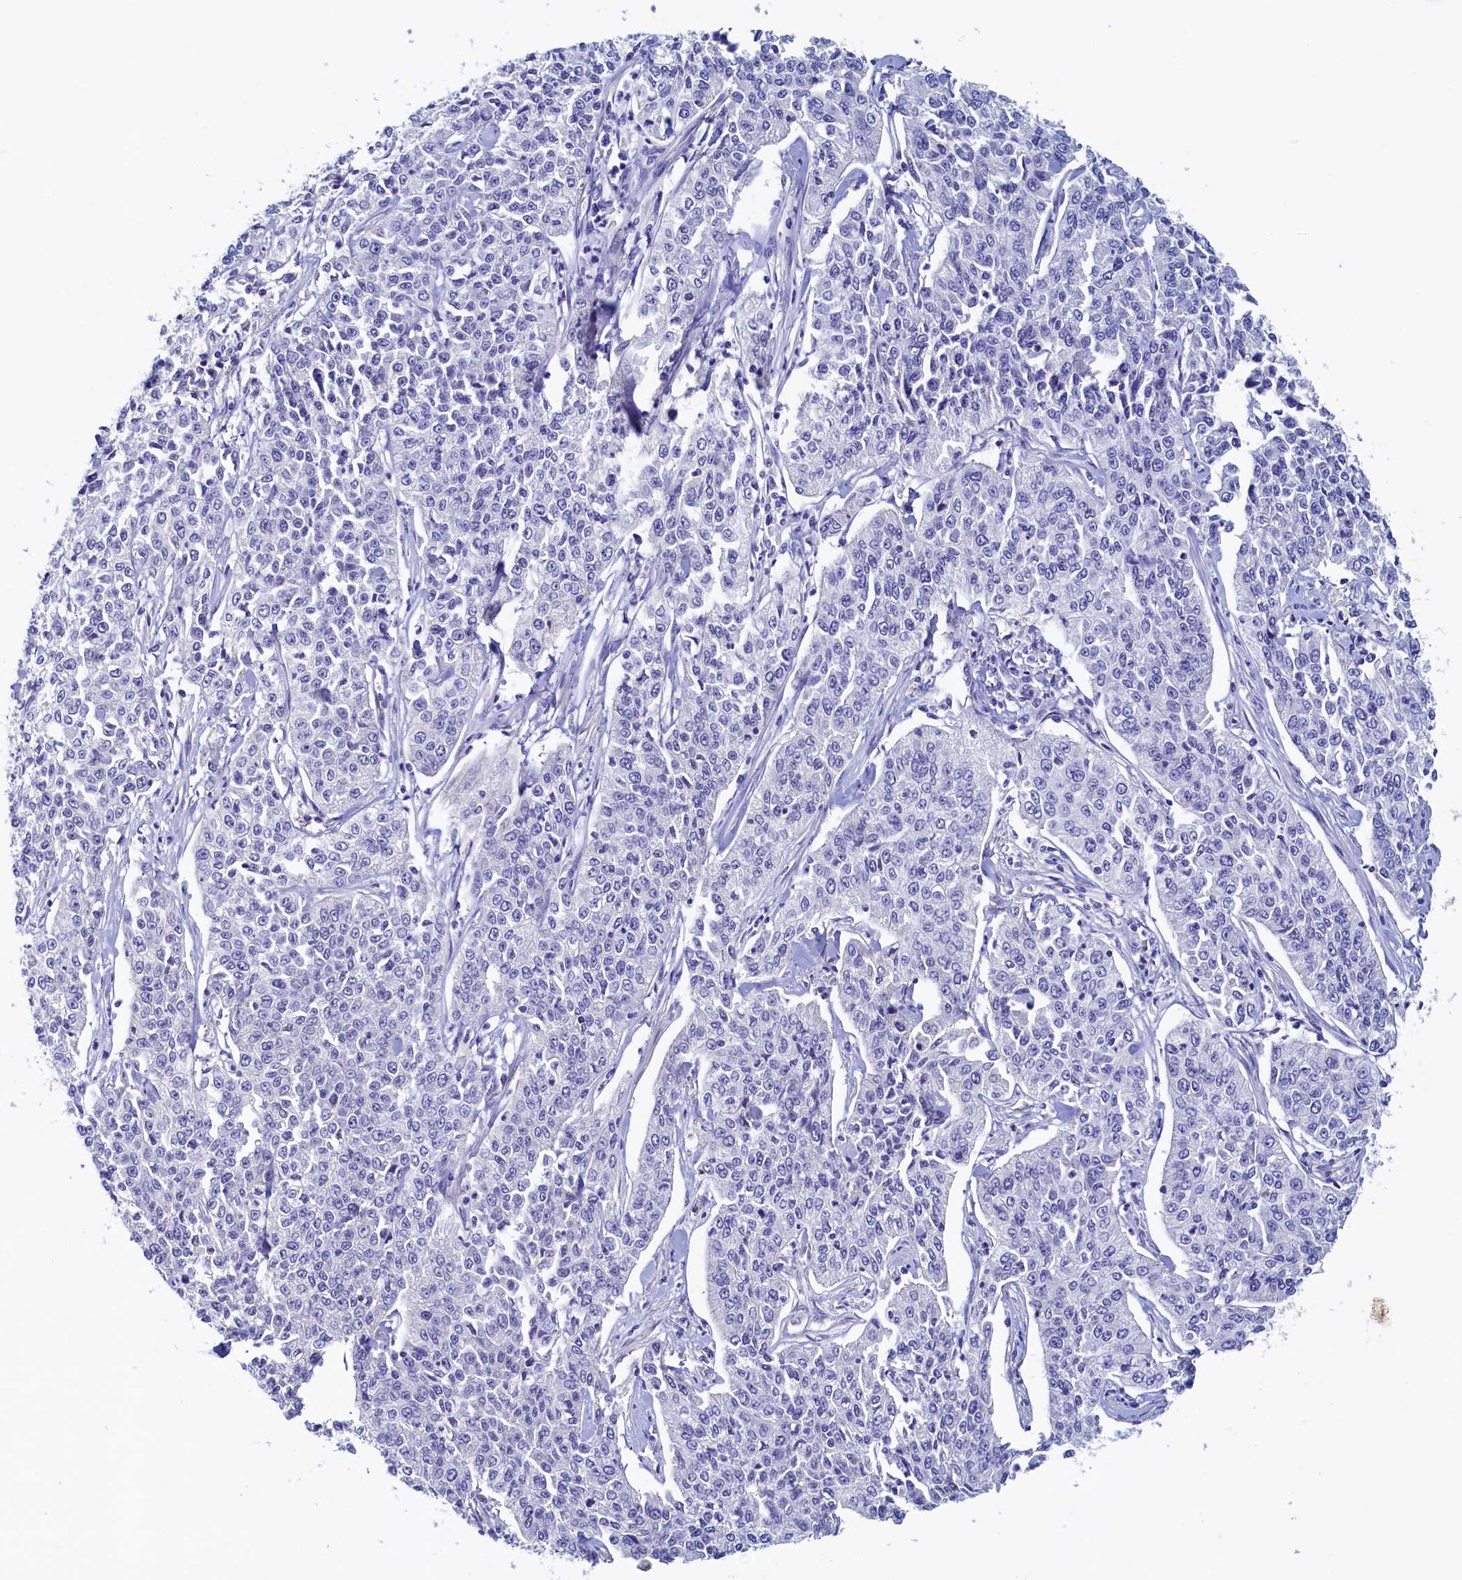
{"staining": {"intensity": "negative", "quantity": "none", "location": "none"}, "tissue": "cervical cancer", "cell_type": "Tumor cells", "image_type": "cancer", "snomed": [{"axis": "morphology", "description": "Squamous cell carcinoma, NOS"}, {"axis": "topography", "description": "Cervix"}], "caption": "Cervical cancer (squamous cell carcinoma) was stained to show a protein in brown. There is no significant expression in tumor cells.", "gene": "DTD1", "patient": {"sex": "female", "age": 35}}